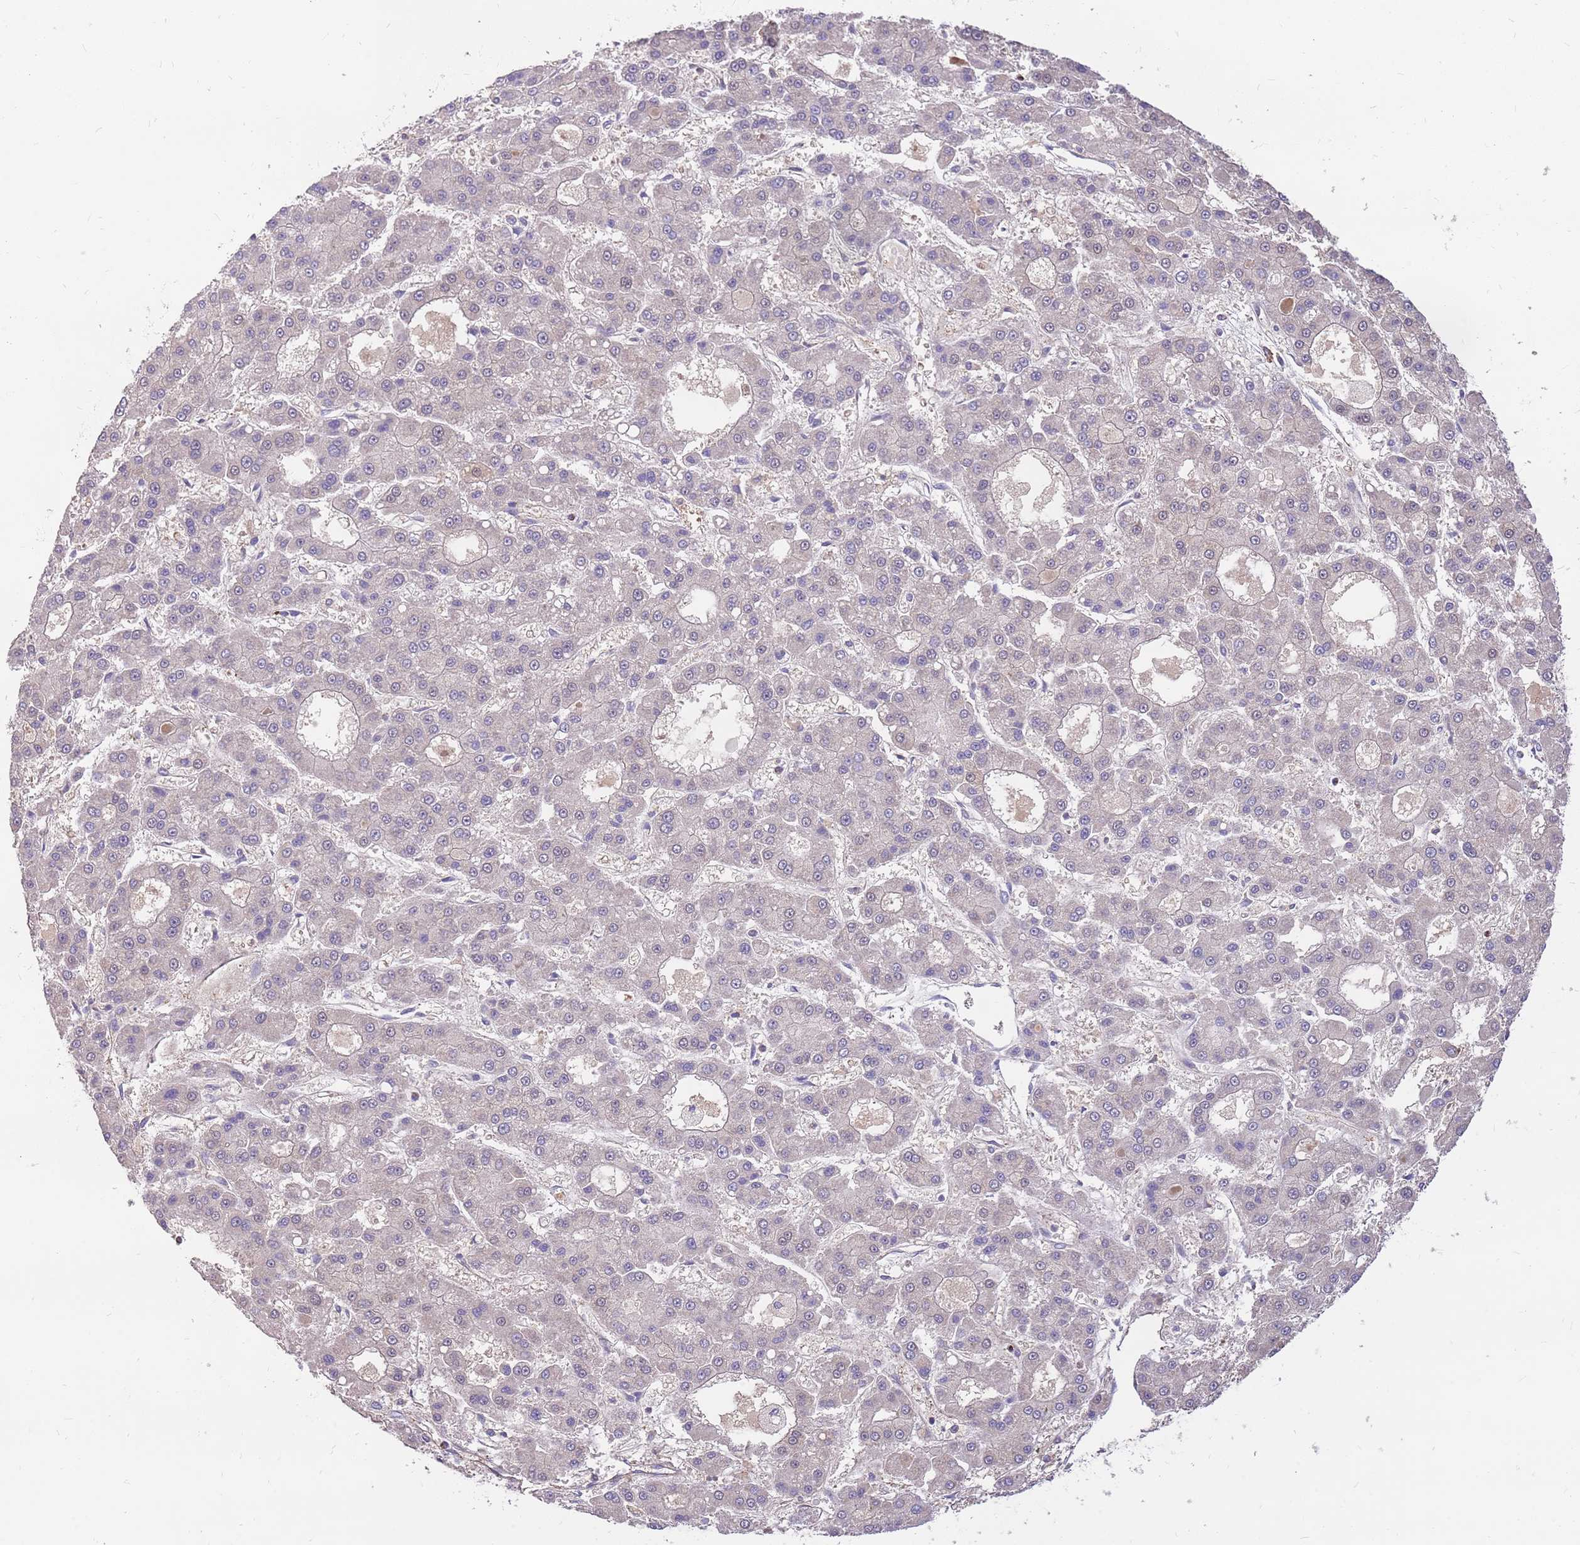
{"staining": {"intensity": "negative", "quantity": "none", "location": "none"}, "tissue": "liver cancer", "cell_type": "Tumor cells", "image_type": "cancer", "snomed": [{"axis": "morphology", "description": "Carcinoma, Hepatocellular, NOS"}, {"axis": "topography", "description": "Liver"}], "caption": "Photomicrograph shows no protein positivity in tumor cells of liver cancer tissue. (Stains: DAB immunohistochemistry with hematoxylin counter stain, Microscopy: brightfield microscopy at high magnification).", "gene": "MVD", "patient": {"sex": "male", "age": 70}}